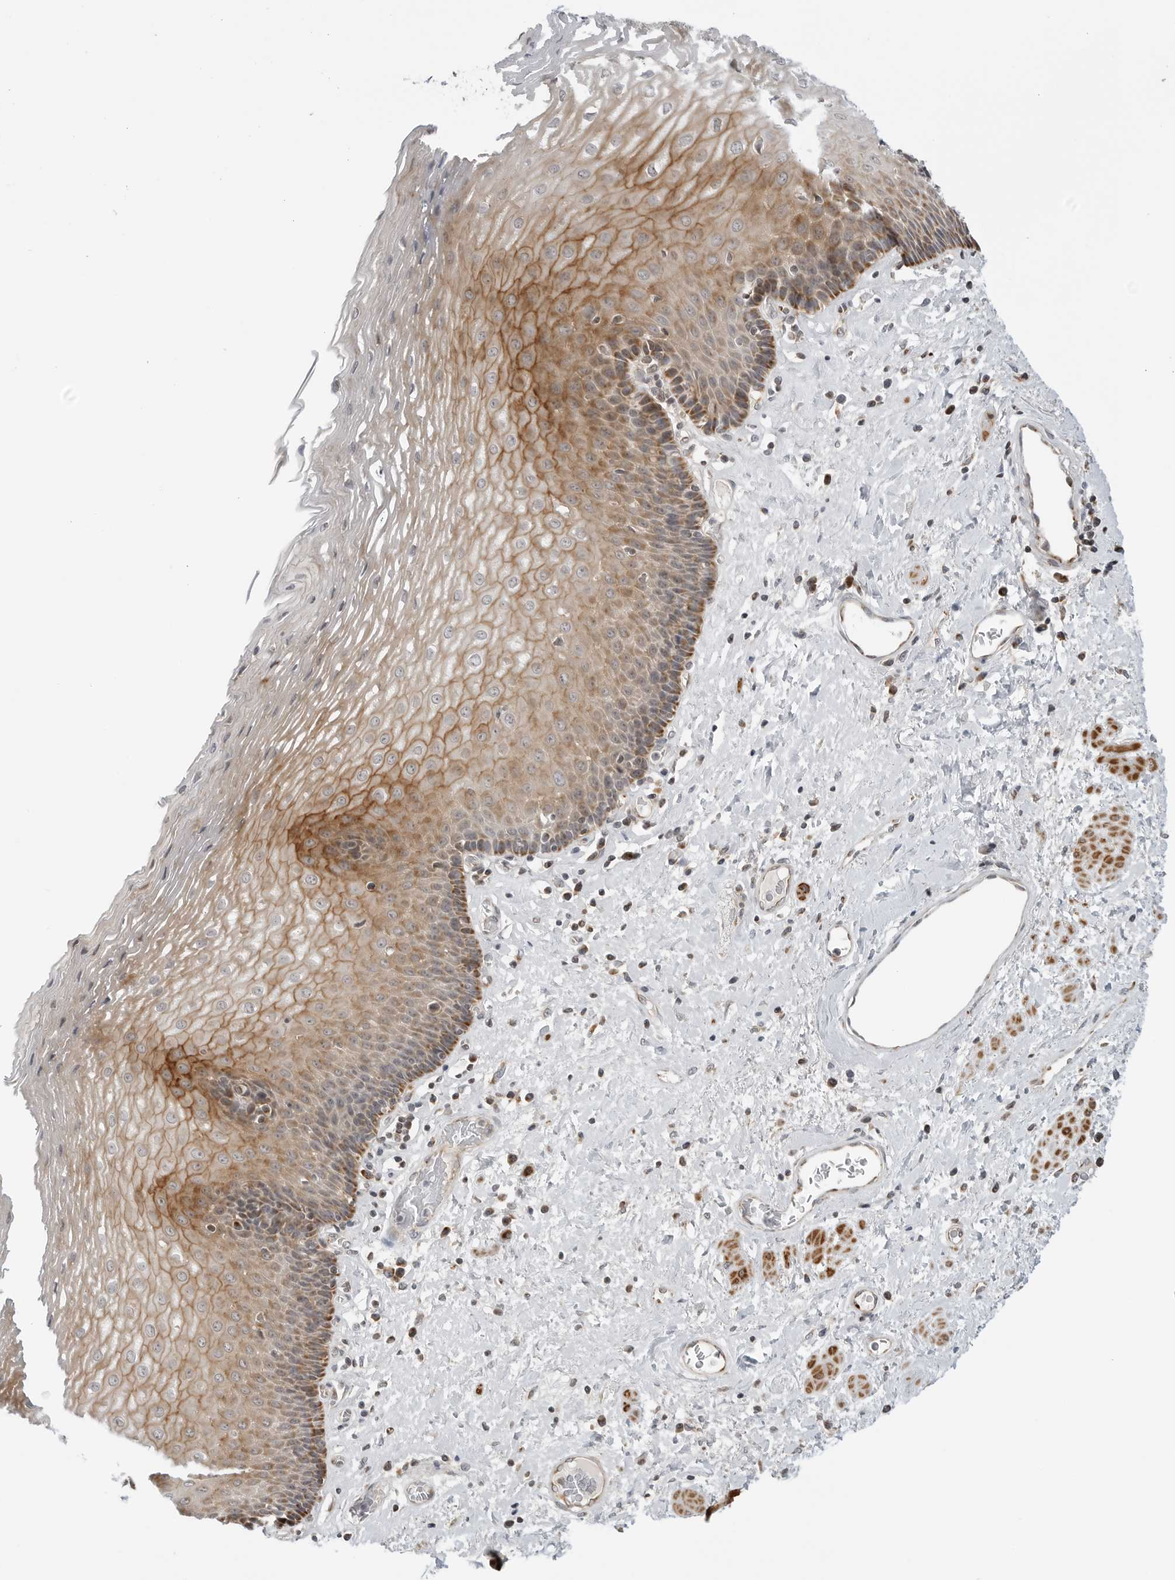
{"staining": {"intensity": "moderate", "quantity": "25%-75%", "location": "cytoplasmic/membranous"}, "tissue": "esophagus", "cell_type": "Squamous epithelial cells", "image_type": "normal", "snomed": [{"axis": "morphology", "description": "Normal tissue, NOS"}, {"axis": "morphology", "description": "Adenocarcinoma, NOS"}, {"axis": "topography", "description": "Esophagus"}], "caption": "Immunohistochemistry (DAB) staining of normal human esophagus shows moderate cytoplasmic/membranous protein expression in about 25%-75% of squamous epithelial cells.", "gene": "PEX2", "patient": {"sex": "male", "age": 62}}